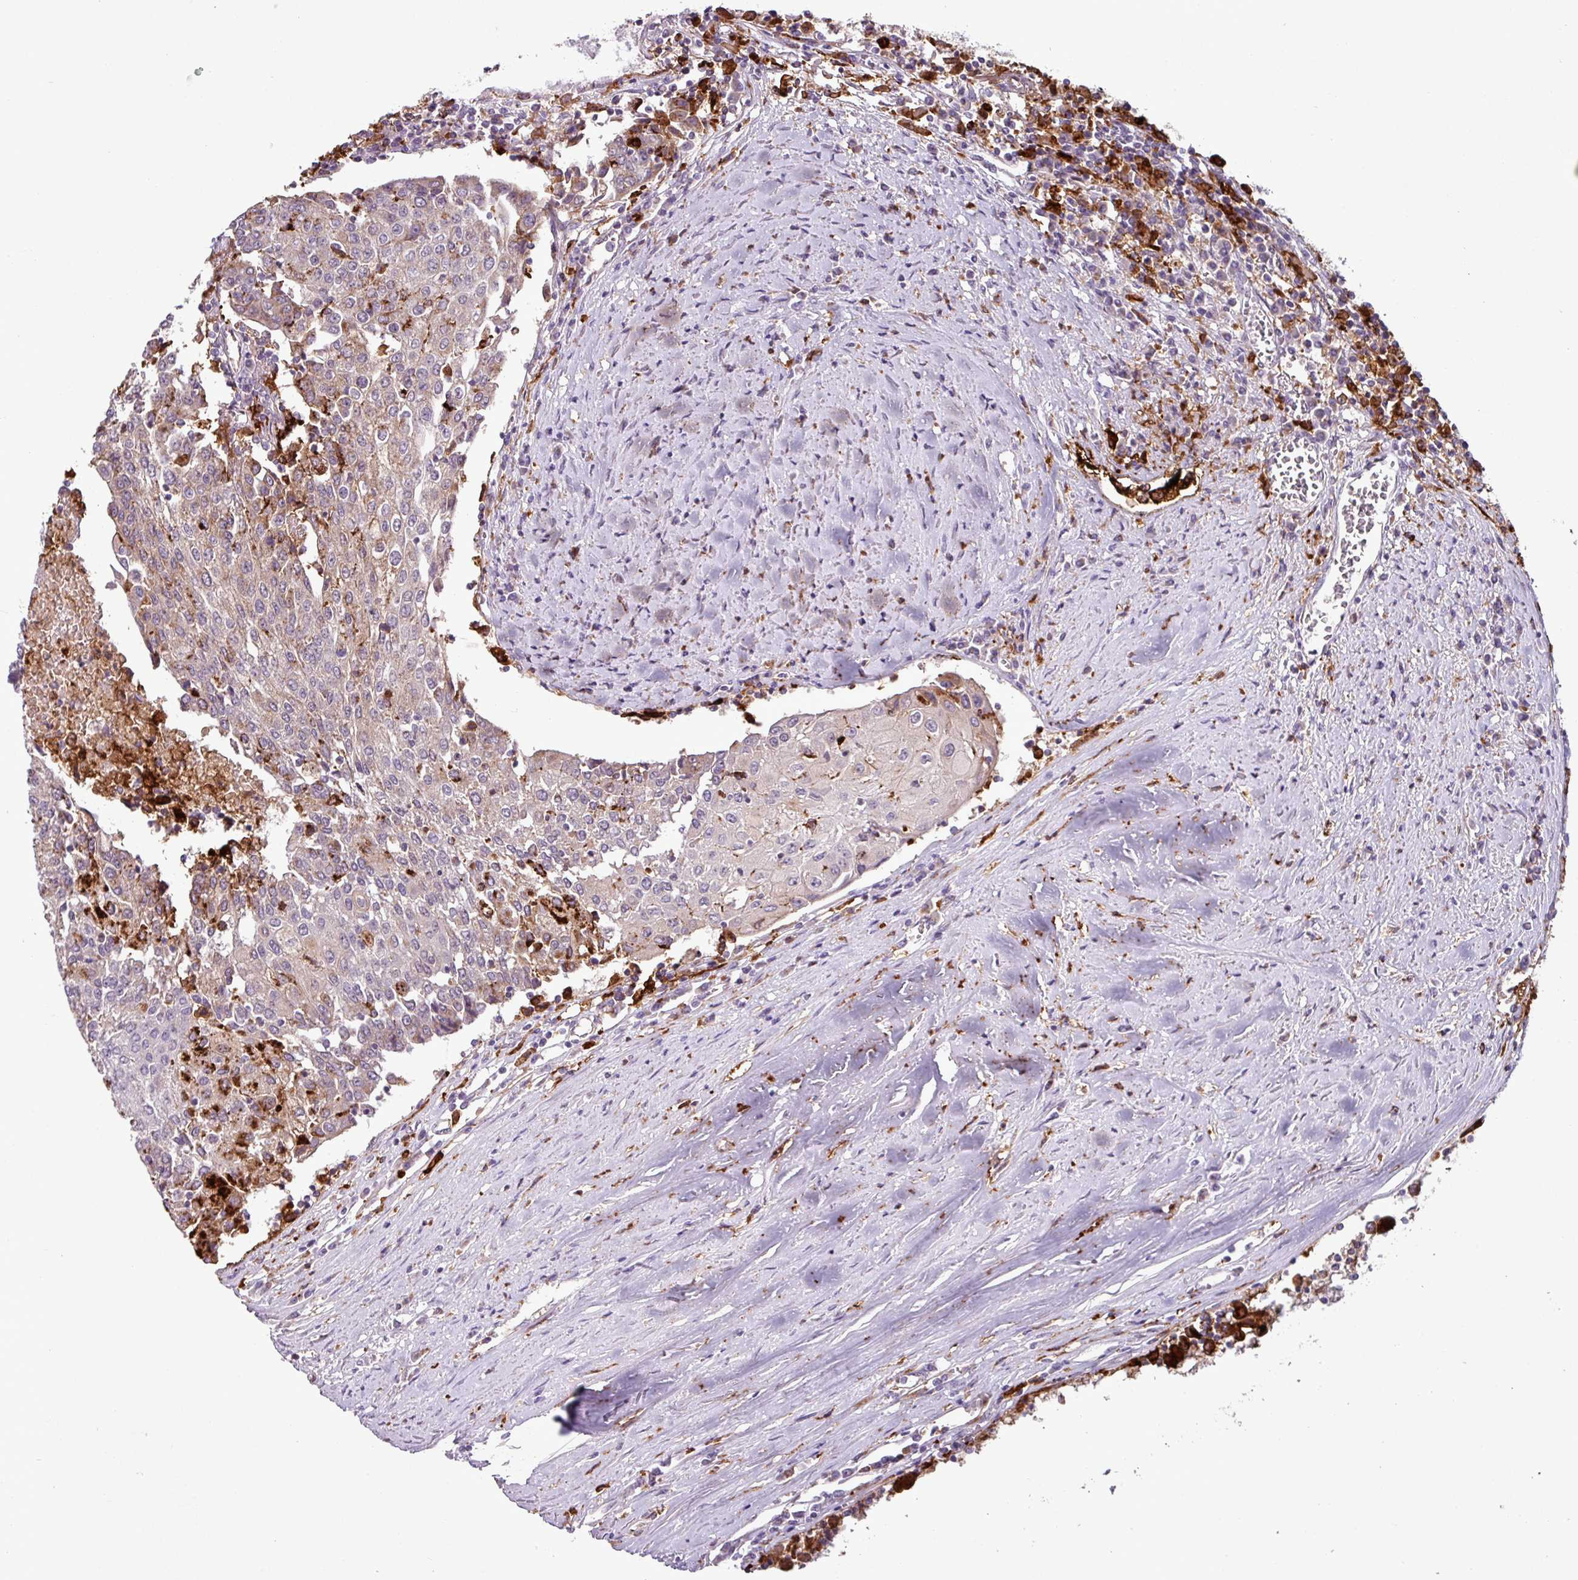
{"staining": {"intensity": "negative", "quantity": "none", "location": "none"}, "tissue": "urothelial cancer", "cell_type": "Tumor cells", "image_type": "cancer", "snomed": [{"axis": "morphology", "description": "Urothelial carcinoma, High grade"}, {"axis": "topography", "description": "Urinary bladder"}], "caption": "Immunohistochemical staining of human urothelial cancer exhibits no significant expression in tumor cells. Brightfield microscopy of immunohistochemistry (IHC) stained with DAB (3,3'-diaminobenzidine) (brown) and hematoxylin (blue), captured at high magnification.", "gene": "C9orf24", "patient": {"sex": "female", "age": 85}}